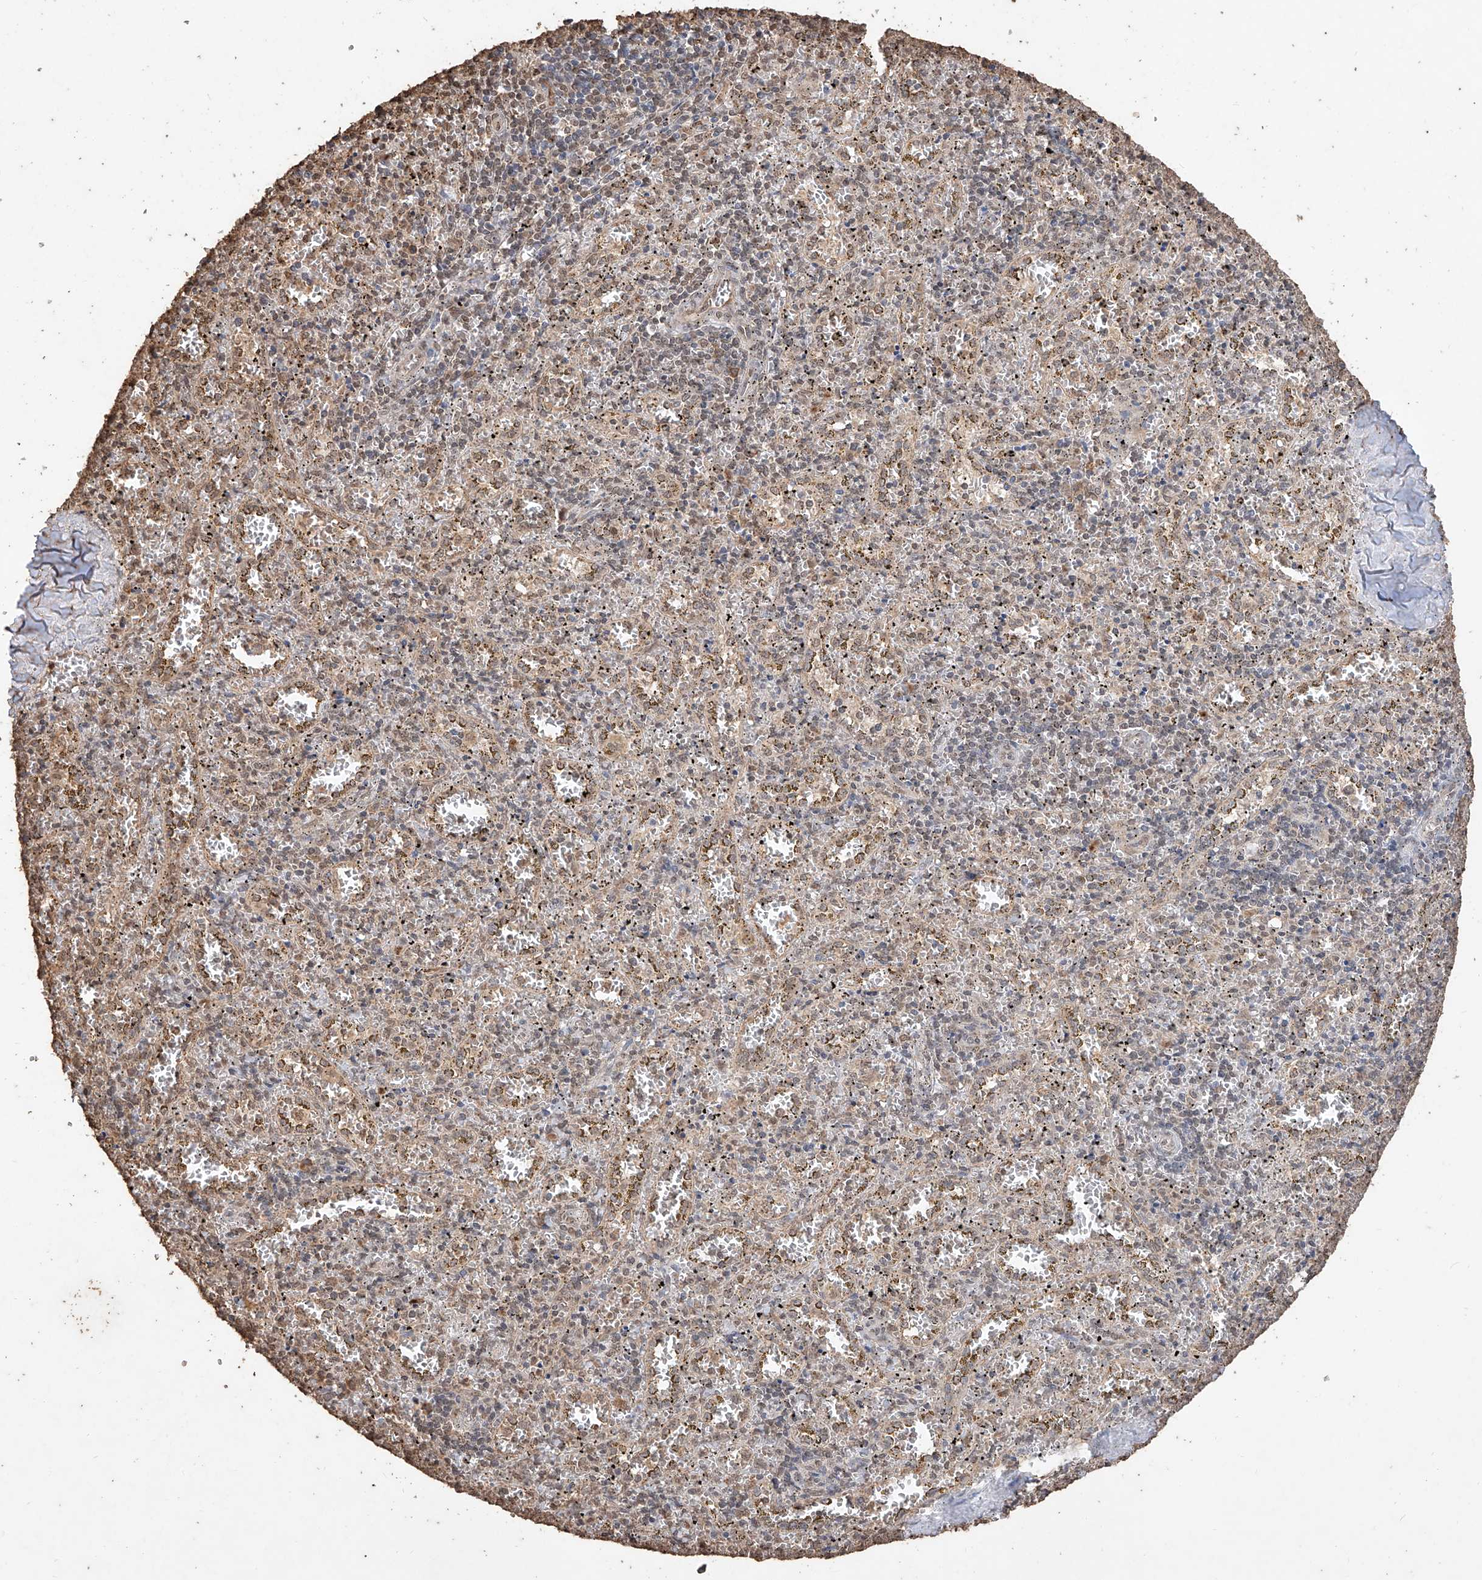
{"staining": {"intensity": "moderate", "quantity": "25%-75%", "location": "cytoplasmic/membranous"}, "tissue": "spleen", "cell_type": "Cells in red pulp", "image_type": "normal", "snomed": [{"axis": "morphology", "description": "Normal tissue, NOS"}, {"axis": "topography", "description": "Spleen"}], "caption": "Immunohistochemistry (IHC) histopathology image of unremarkable spleen: spleen stained using IHC reveals medium levels of moderate protein expression localized specifically in the cytoplasmic/membranous of cells in red pulp, appearing as a cytoplasmic/membranous brown color.", "gene": "ELOVL1", "patient": {"sex": "male", "age": 11}}